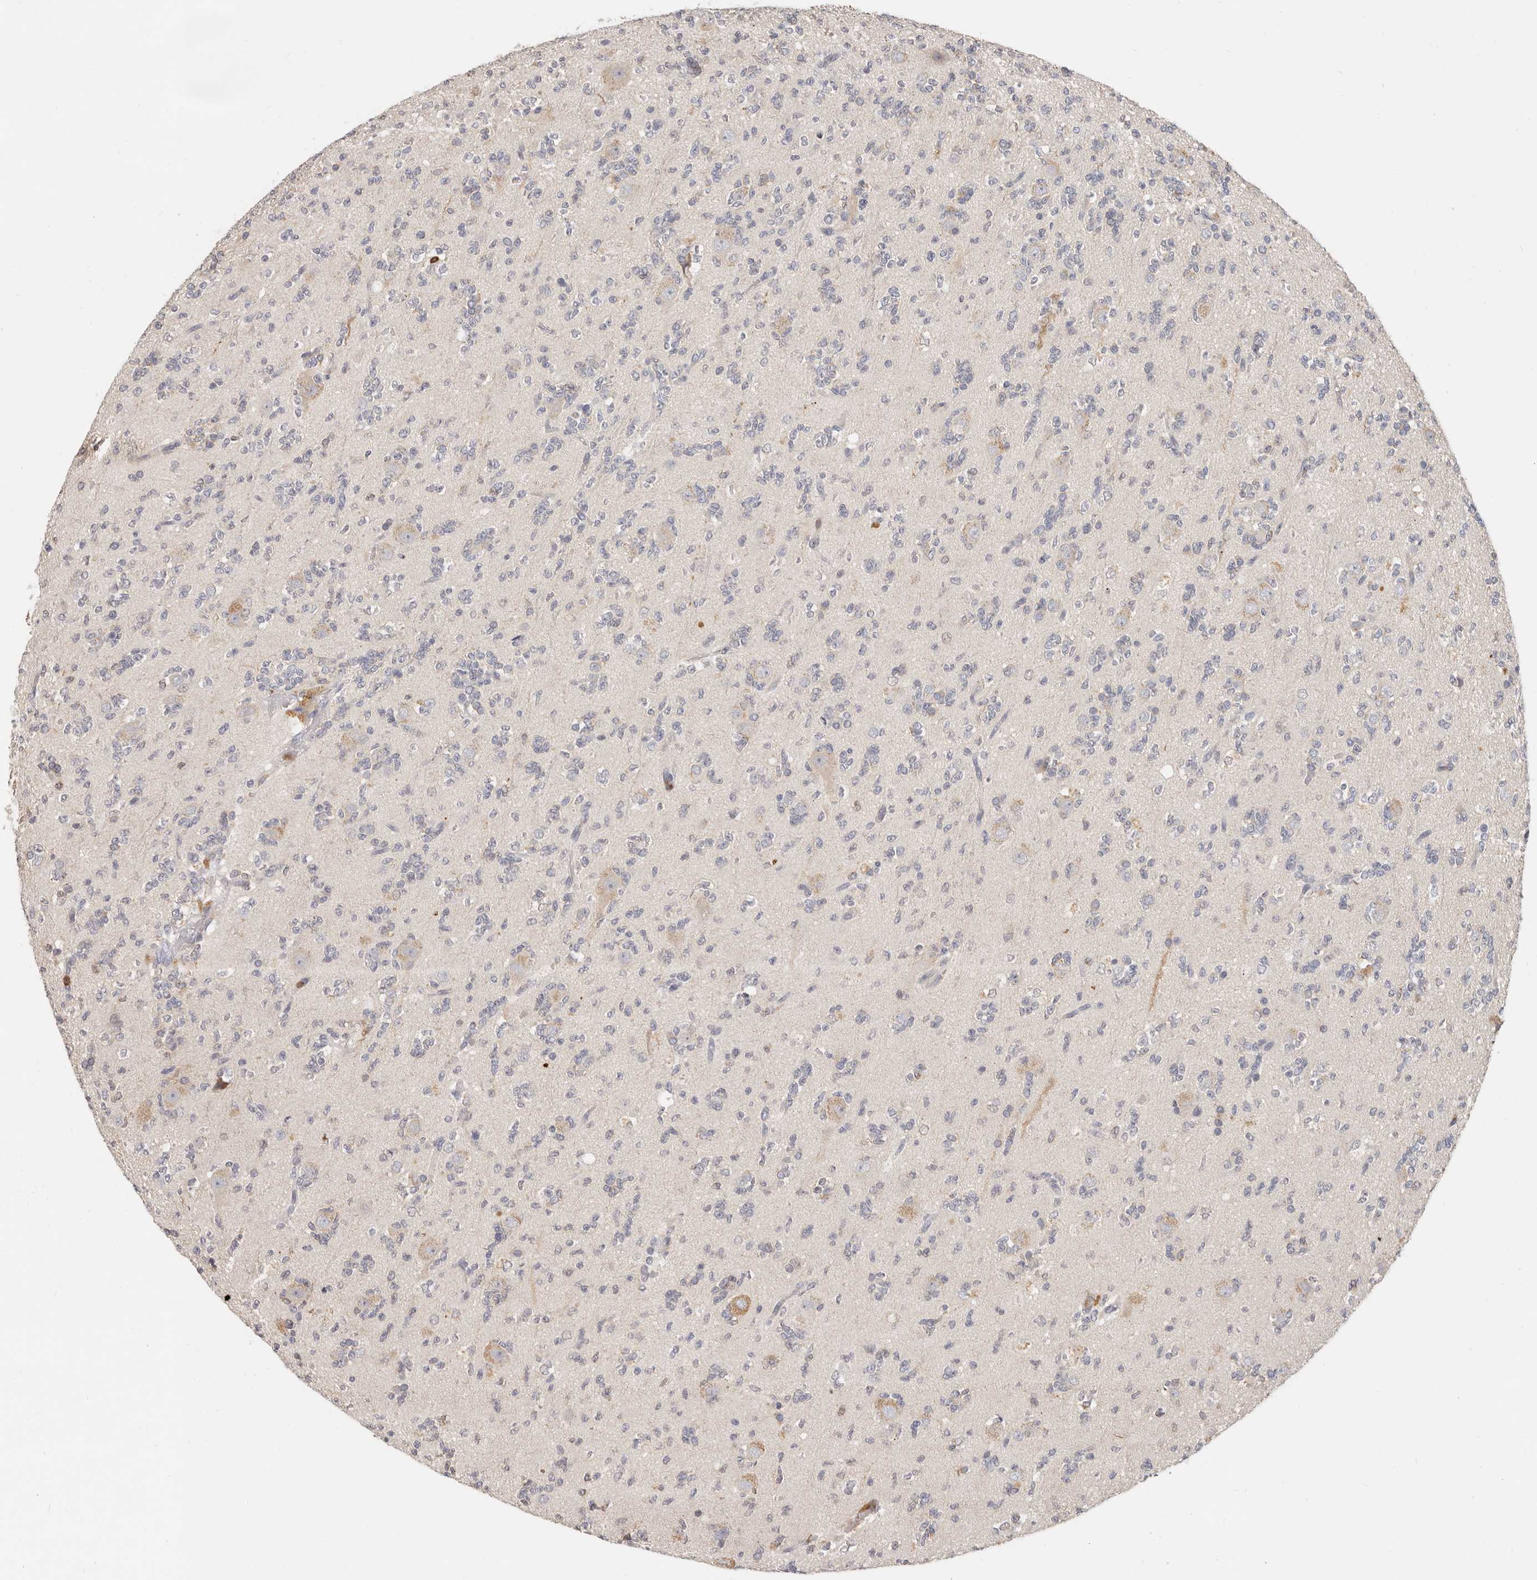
{"staining": {"intensity": "negative", "quantity": "none", "location": "none"}, "tissue": "glioma", "cell_type": "Tumor cells", "image_type": "cancer", "snomed": [{"axis": "morphology", "description": "Glioma, malignant, High grade"}, {"axis": "topography", "description": "Brain"}], "caption": "Image shows no protein expression in tumor cells of high-grade glioma (malignant) tissue.", "gene": "TMEM63B", "patient": {"sex": "female", "age": 62}}